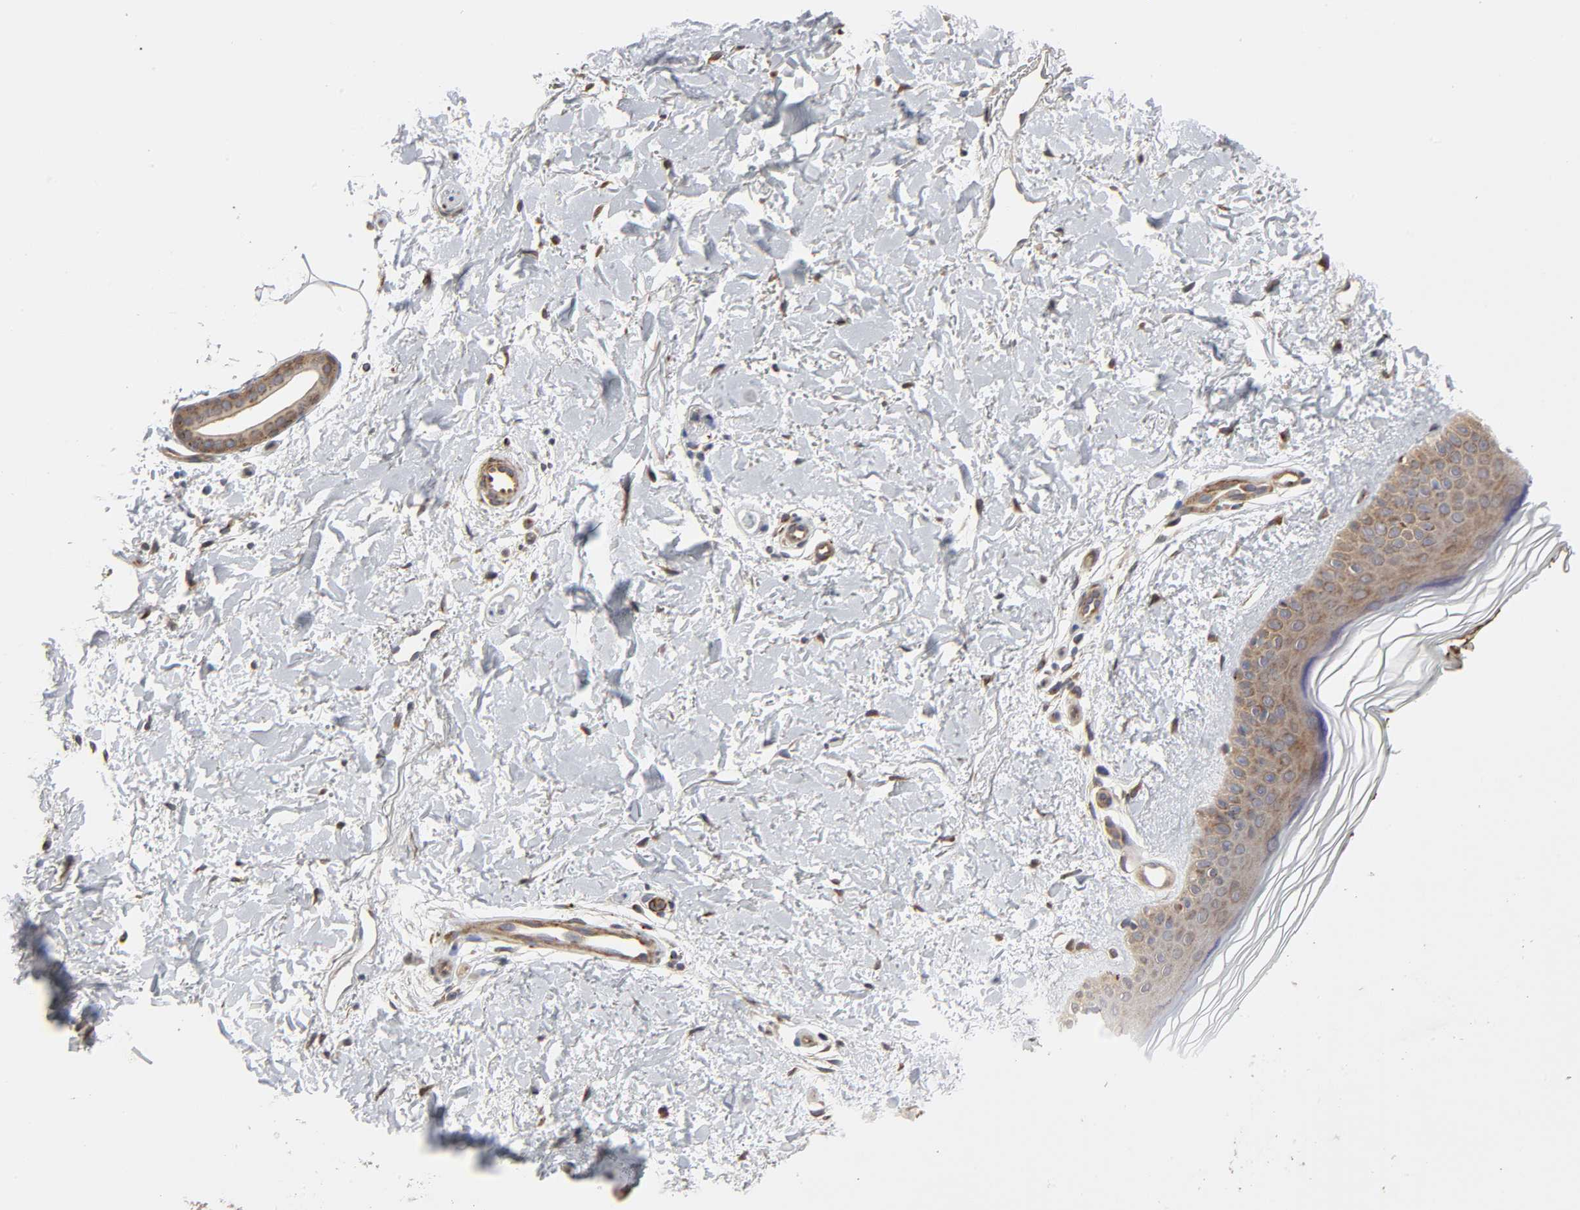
{"staining": {"intensity": "moderate", "quantity": ">75%", "location": "cytoplasmic/membranous"}, "tissue": "skin", "cell_type": "Fibroblasts", "image_type": "normal", "snomed": [{"axis": "morphology", "description": "Normal tissue, NOS"}, {"axis": "topography", "description": "Skin"}], "caption": "Skin stained with a protein marker shows moderate staining in fibroblasts.", "gene": "GNPTG", "patient": {"sex": "female", "age": 19}}